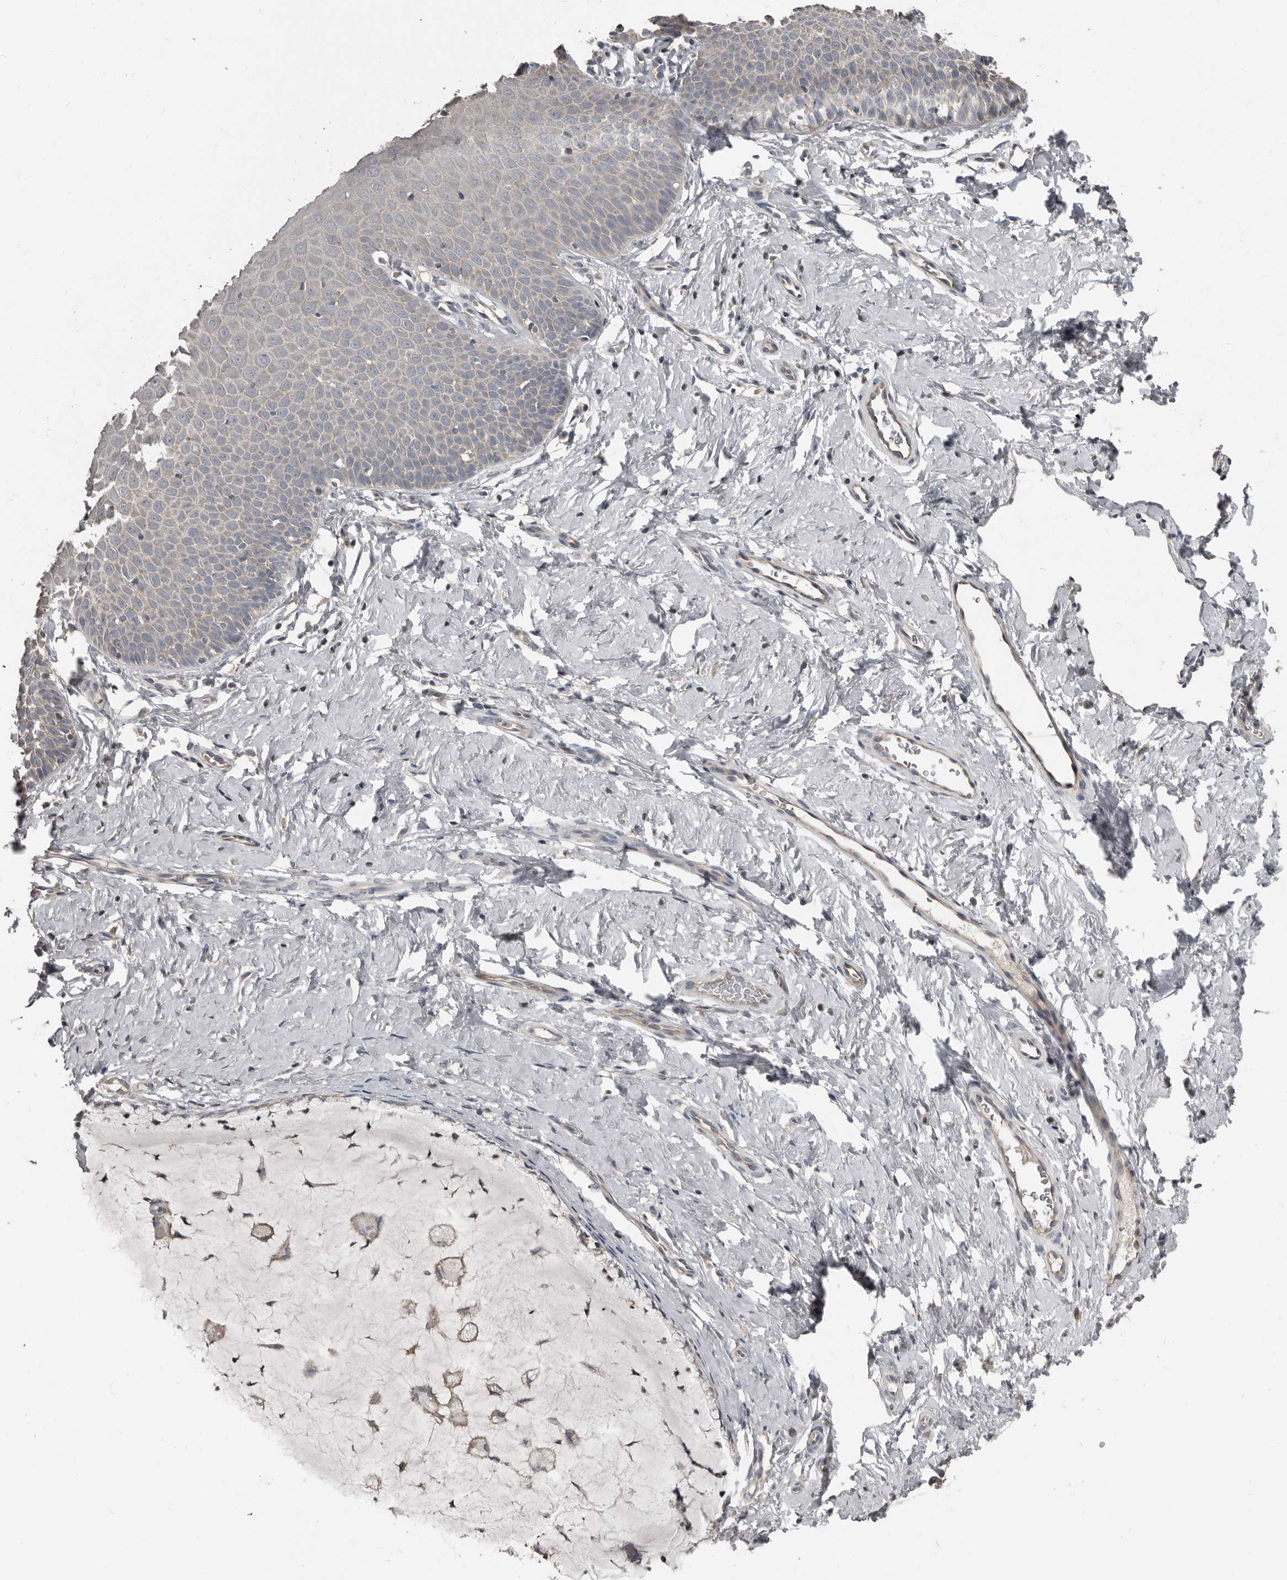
{"staining": {"intensity": "weak", "quantity": "<25%", "location": "cytoplasmic/membranous"}, "tissue": "cervix", "cell_type": "Glandular cells", "image_type": "normal", "snomed": [{"axis": "morphology", "description": "Normal tissue, NOS"}, {"axis": "topography", "description": "Cervix"}], "caption": "The image displays no significant expression in glandular cells of cervix. The staining was performed using DAB to visualize the protein expression in brown, while the nuclei were stained in blue with hematoxylin (Magnification: 20x).", "gene": "CA6", "patient": {"sex": "female", "age": 36}}